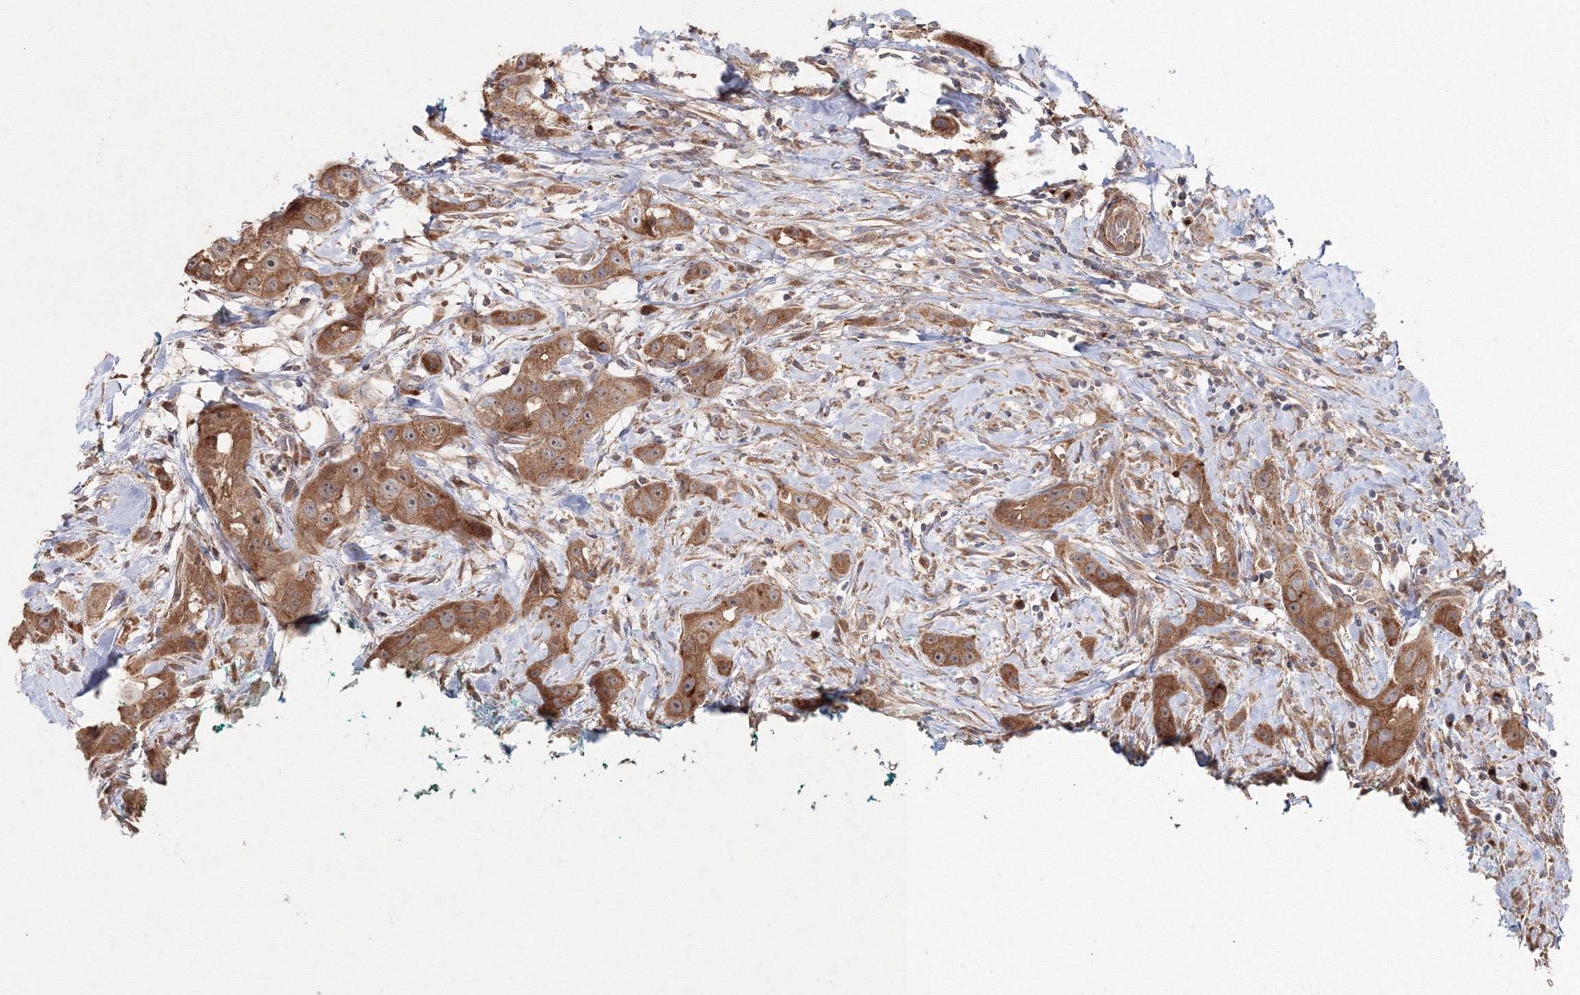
{"staining": {"intensity": "moderate", "quantity": ">75%", "location": "cytoplasmic/membranous"}, "tissue": "head and neck cancer", "cell_type": "Tumor cells", "image_type": "cancer", "snomed": [{"axis": "morphology", "description": "Normal tissue, NOS"}, {"axis": "morphology", "description": "Squamous cell carcinoma, NOS"}, {"axis": "topography", "description": "Skeletal muscle"}, {"axis": "topography", "description": "Head-Neck"}], "caption": "This is an image of IHC staining of squamous cell carcinoma (head and neck), which shows moderate positivity in the cytoplasmic/membranous of tumor cells.", "gene": "DDO", "patient": {"sex": "male", "age": 51}}